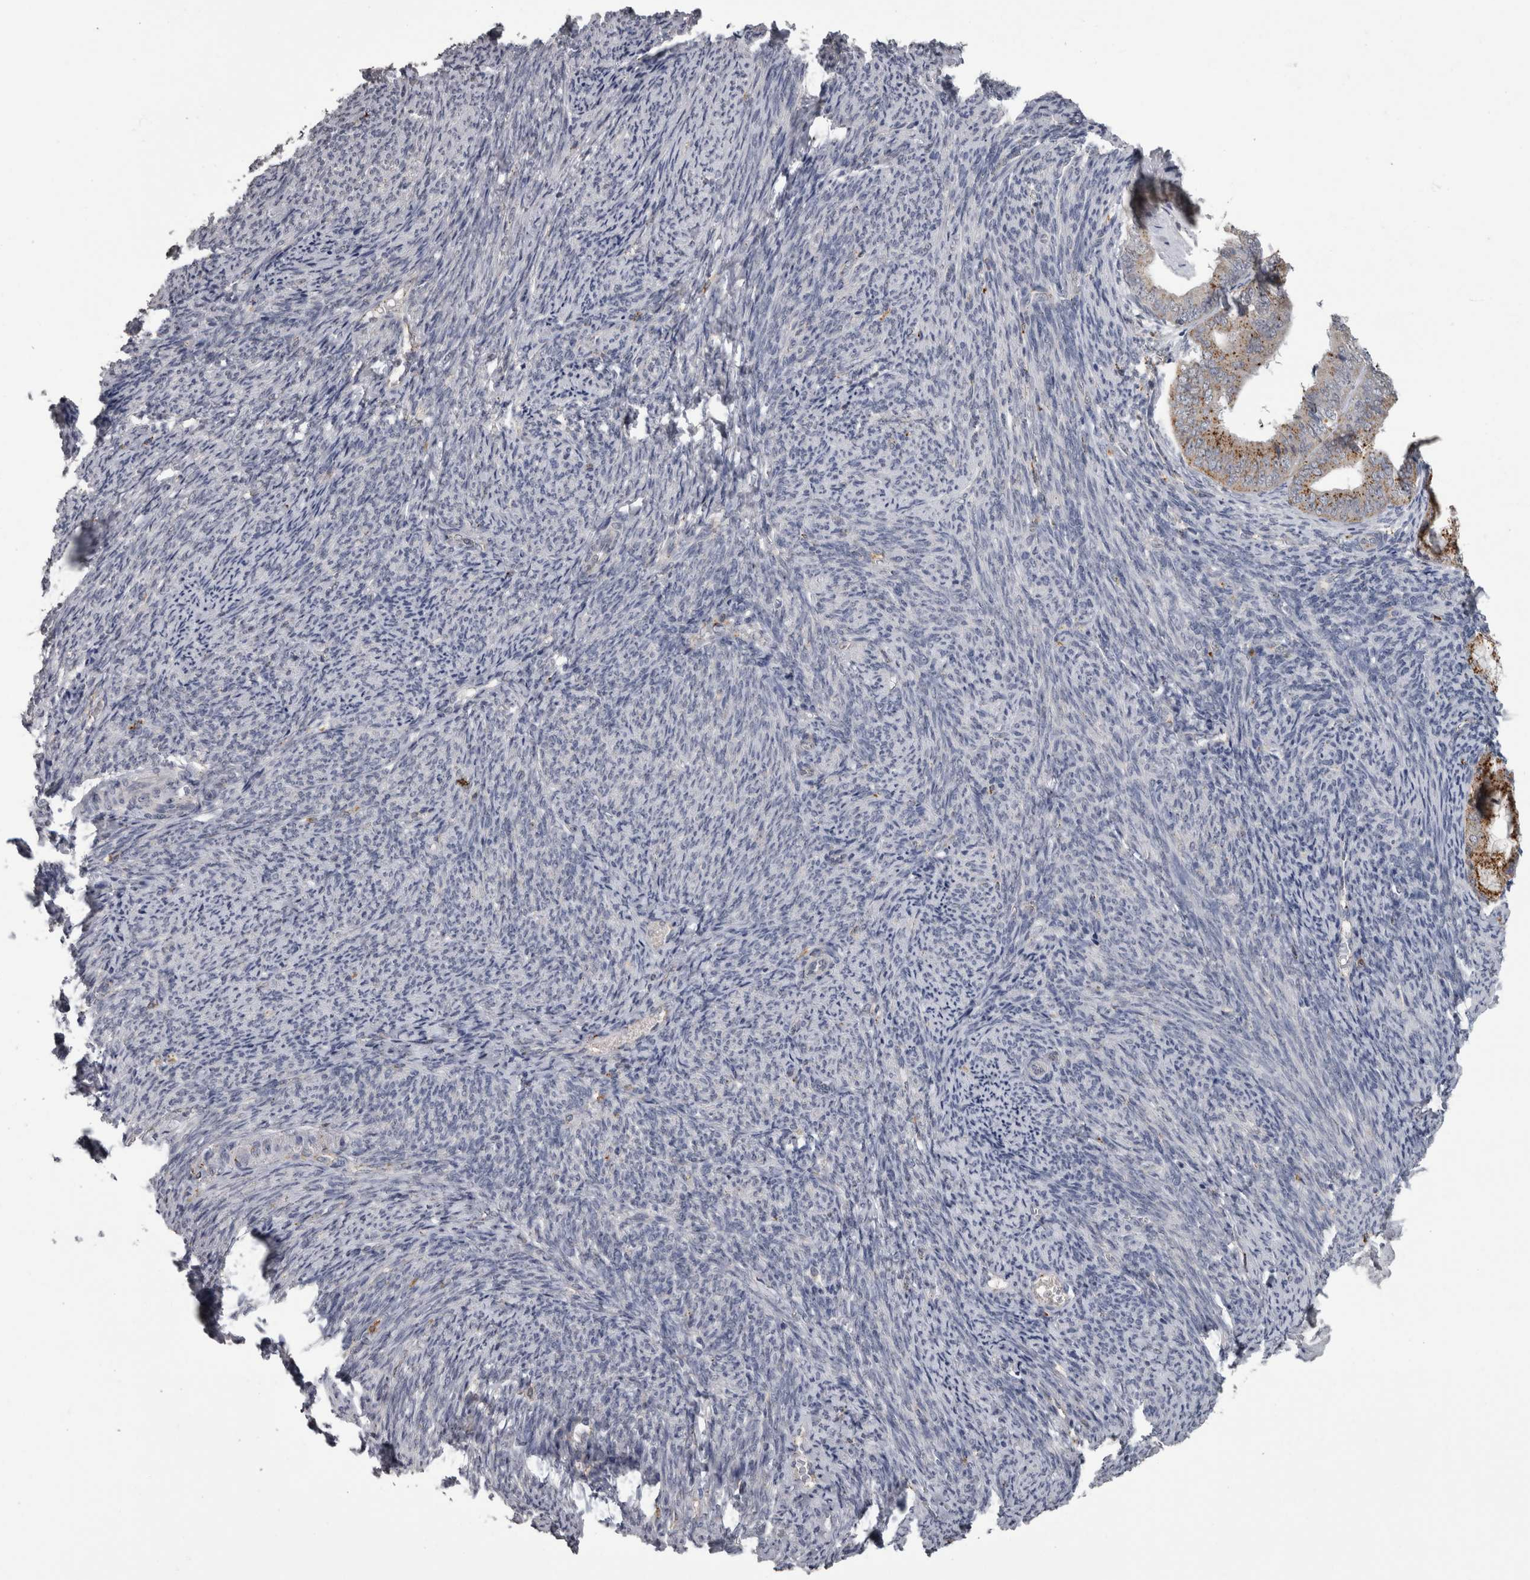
{"staining": {"intensity": "moderate", "quantity": "<25%", "location": "cytoplasmic/membranous"}, "tissue": "endometrial cancer", "cell_type": "Tumor cells", "image_type": "cancer", "snomed": [{"axis": "morphology", "description": "Adenocarcinoma, NOS"}, {"axis": "topography", "description": "Endometrium"}], "caption": "Tumor cells exhibit moderate cytoplasmic/membranous positivity in approximately <25% of cells in endometrial cancer (adenocarcinoma).", "gene": "NAAA", "patient": {"sex": "female", "age": 63}}